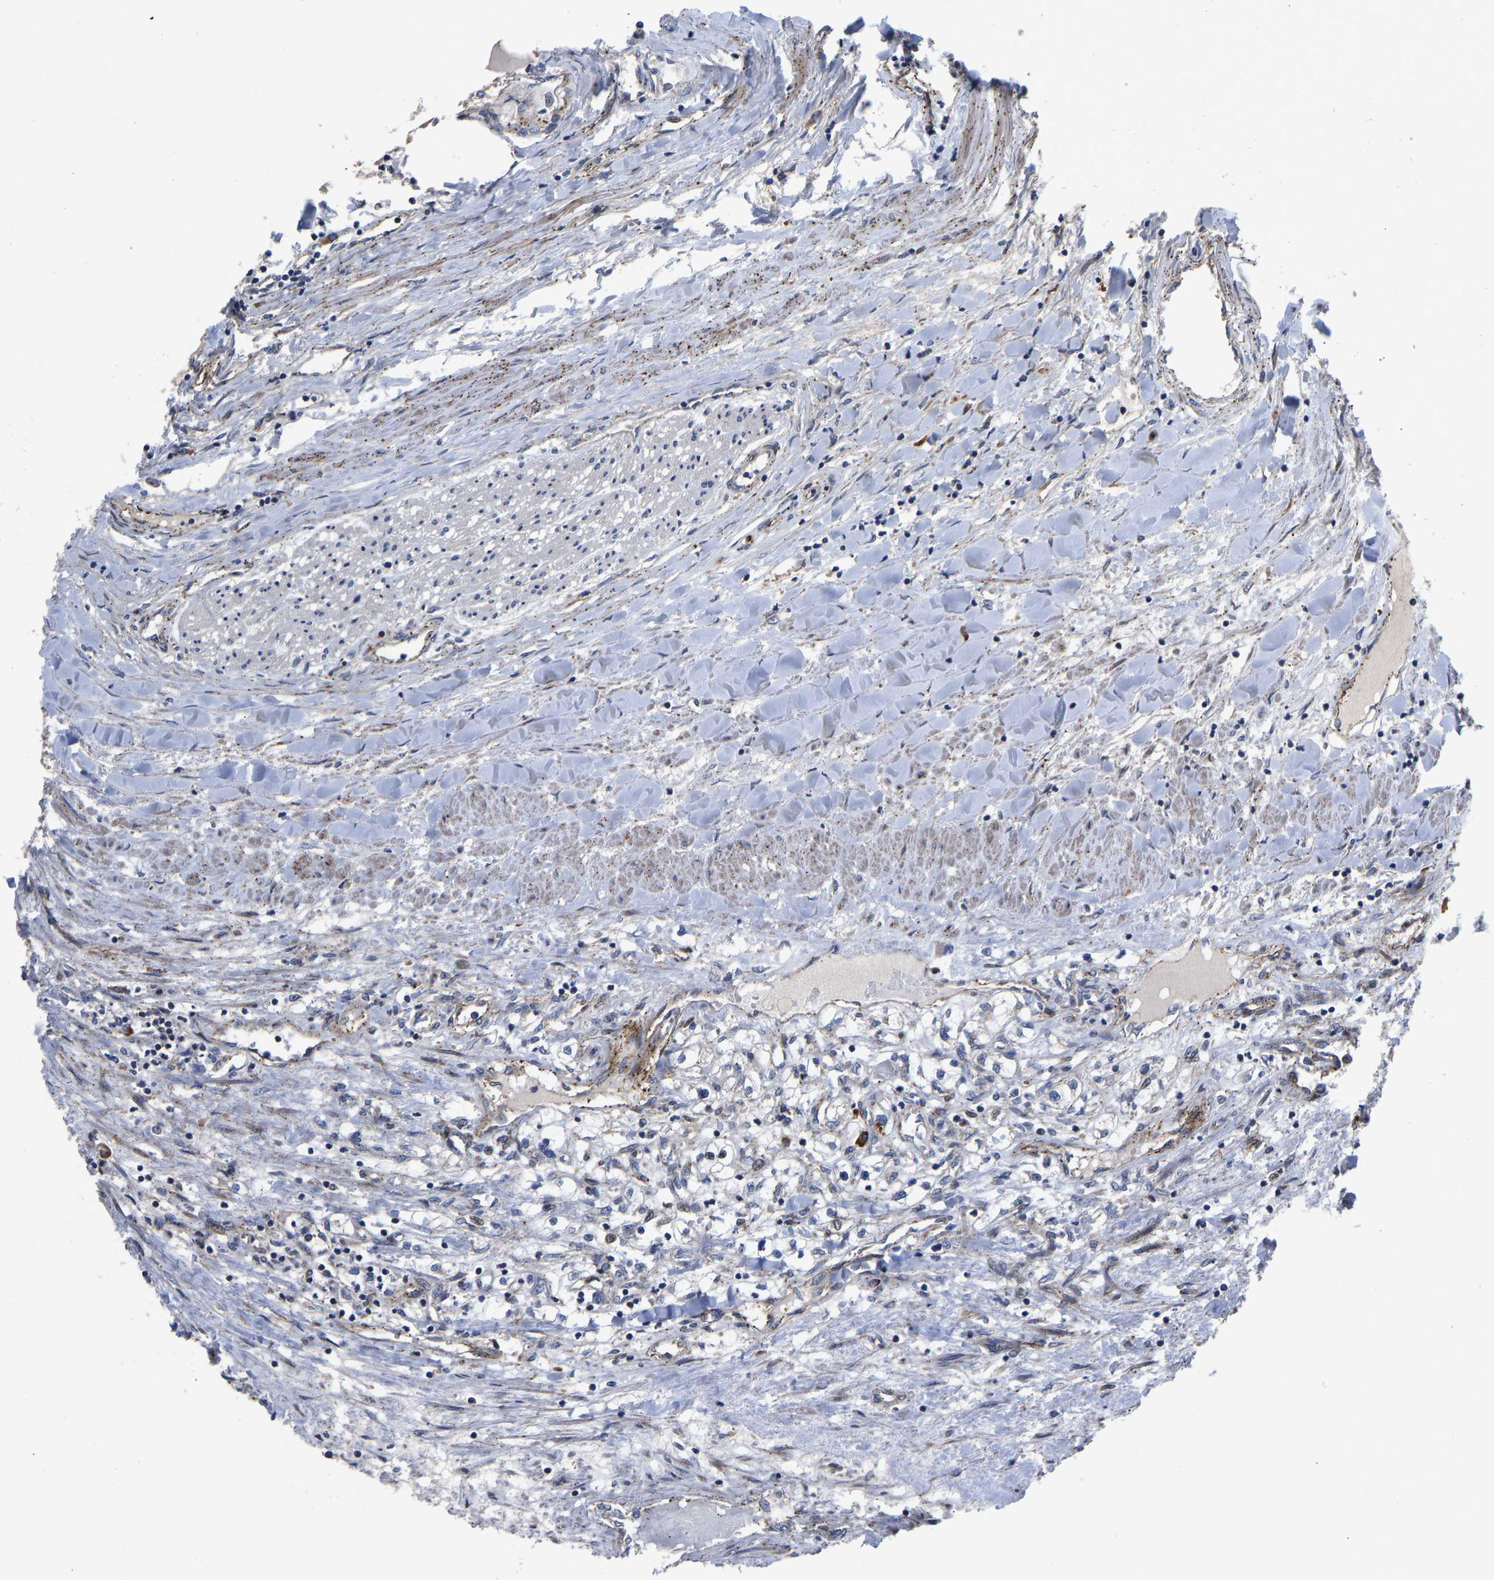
{"staining": {"intensity": "weak", "quantity": "25%-75%", "location": "cytoplasmic/membranous"}, "tissue": "renal cancer", "cell_type": "Tumor cells", "image_type": "cancer", "snomed": [{"axis": "morphology", "description": "Adenocarcinoma, NOS"}, {"axis": "topography", "description": "Kidney"}], "caption": "Tumor cells show low levels of weak cytoplasmic/membranous expression in approximately 25%-75% of cells in human adenocarcinoma (renal).", "gene": "TMEM38B", "patient": {"sex": "male", "age": 68}}